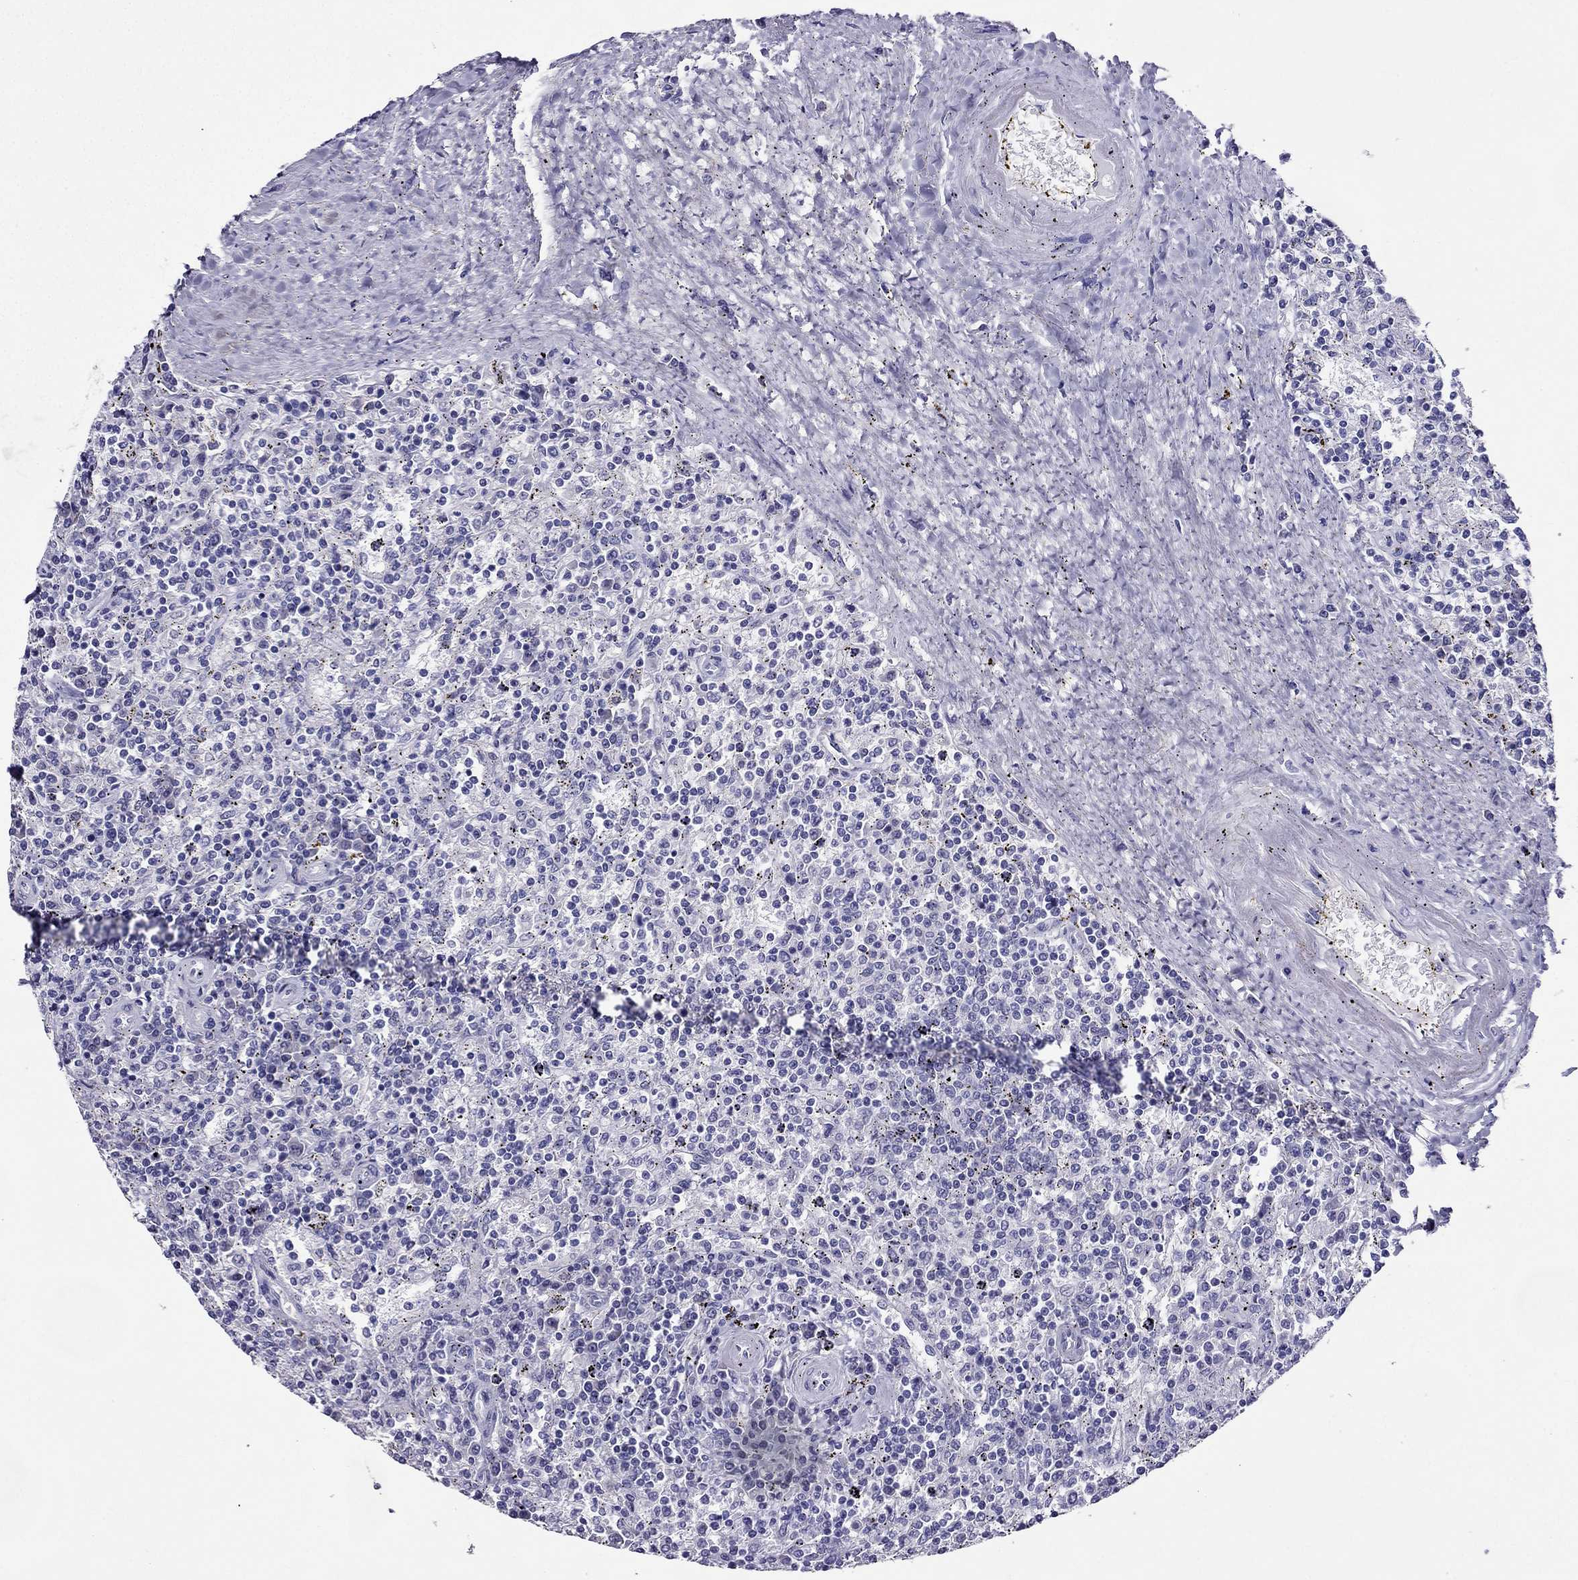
{"staining": {"intensity": "negative", "quantity": "none", "location": "none"}, "tissue": "lymphoma", "cell_type": "Tumor cells", "image_type": "cancer", "snomed": [{"axis": "morphology", "description": "Malignant lymphoma, non-Hodgkin's type, Low grade"}, {"axis": "topography", "description": "Spleen"}], "caption": "This micrograph is of lymphoma stained with immunohistochemistry to label a protein in brown with the nuclei are counter-stained blue. There is no staining in tumor cells.", "gene": "ZNF541", "patient": {"sex": "male", "age": 62}}